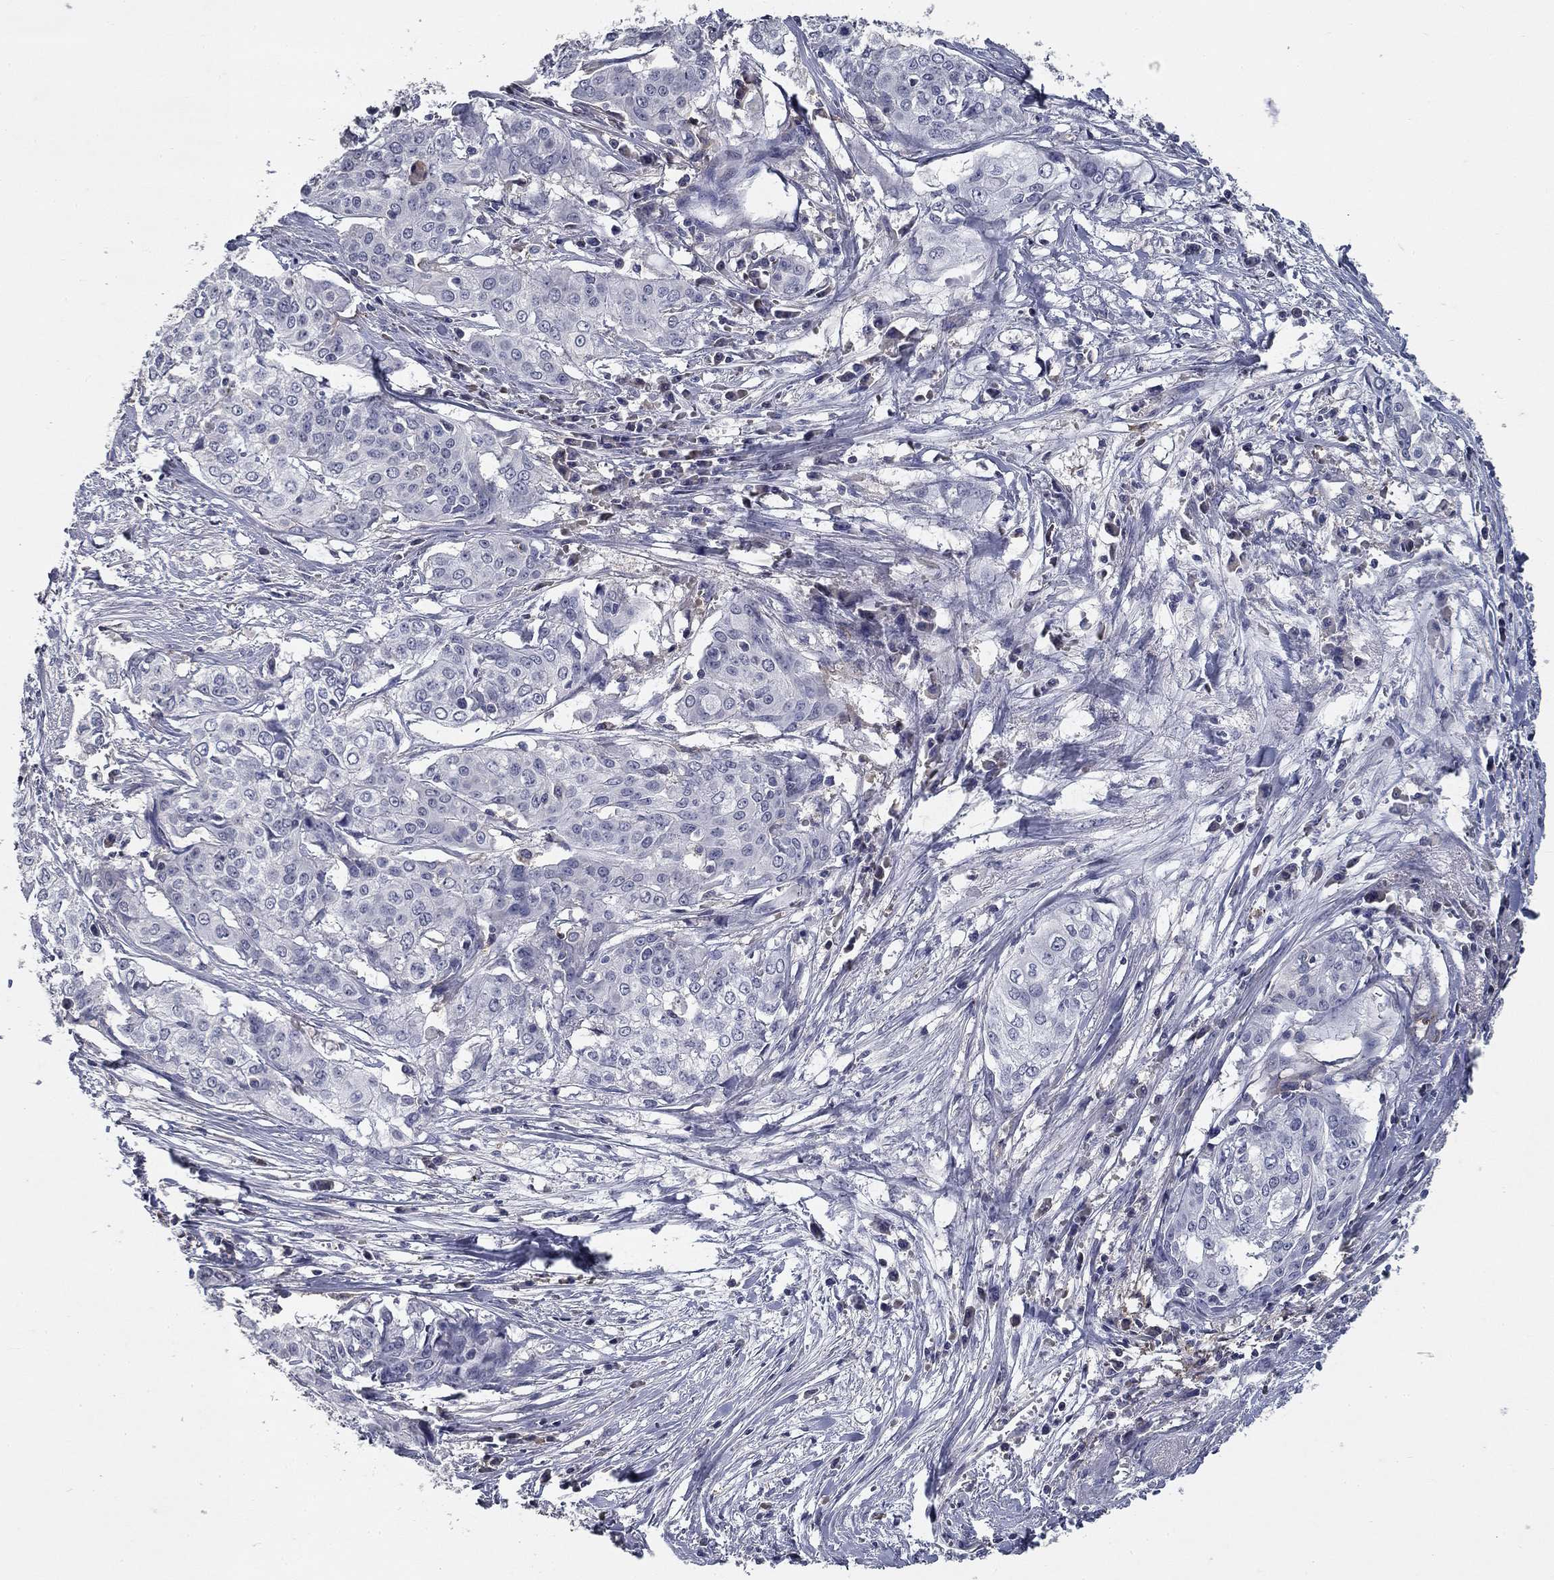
{"staining": {"intensity": "negative", "quantity": "none", "location": "none"}, "tissue": "cervical cancer", "cell_type": "Tumor cells", "image_type": "cancer", "snomed": [{"axis": "morphology", "description": "Squamous cell carcinoma, NOS"}, {"axis": "topography", "description": "Cervix"}], "caption": "The IHC micrograph has no significant expression in tumor cells of cervical cancer (squamous cell carcinoma) tissue. Brightfield microscopy of IHC stained with DAB (brown) and hematoxylin (blue), captured at high magnification.", "gene": "CD274", "patient": {"sex": "female", "age": 39}}